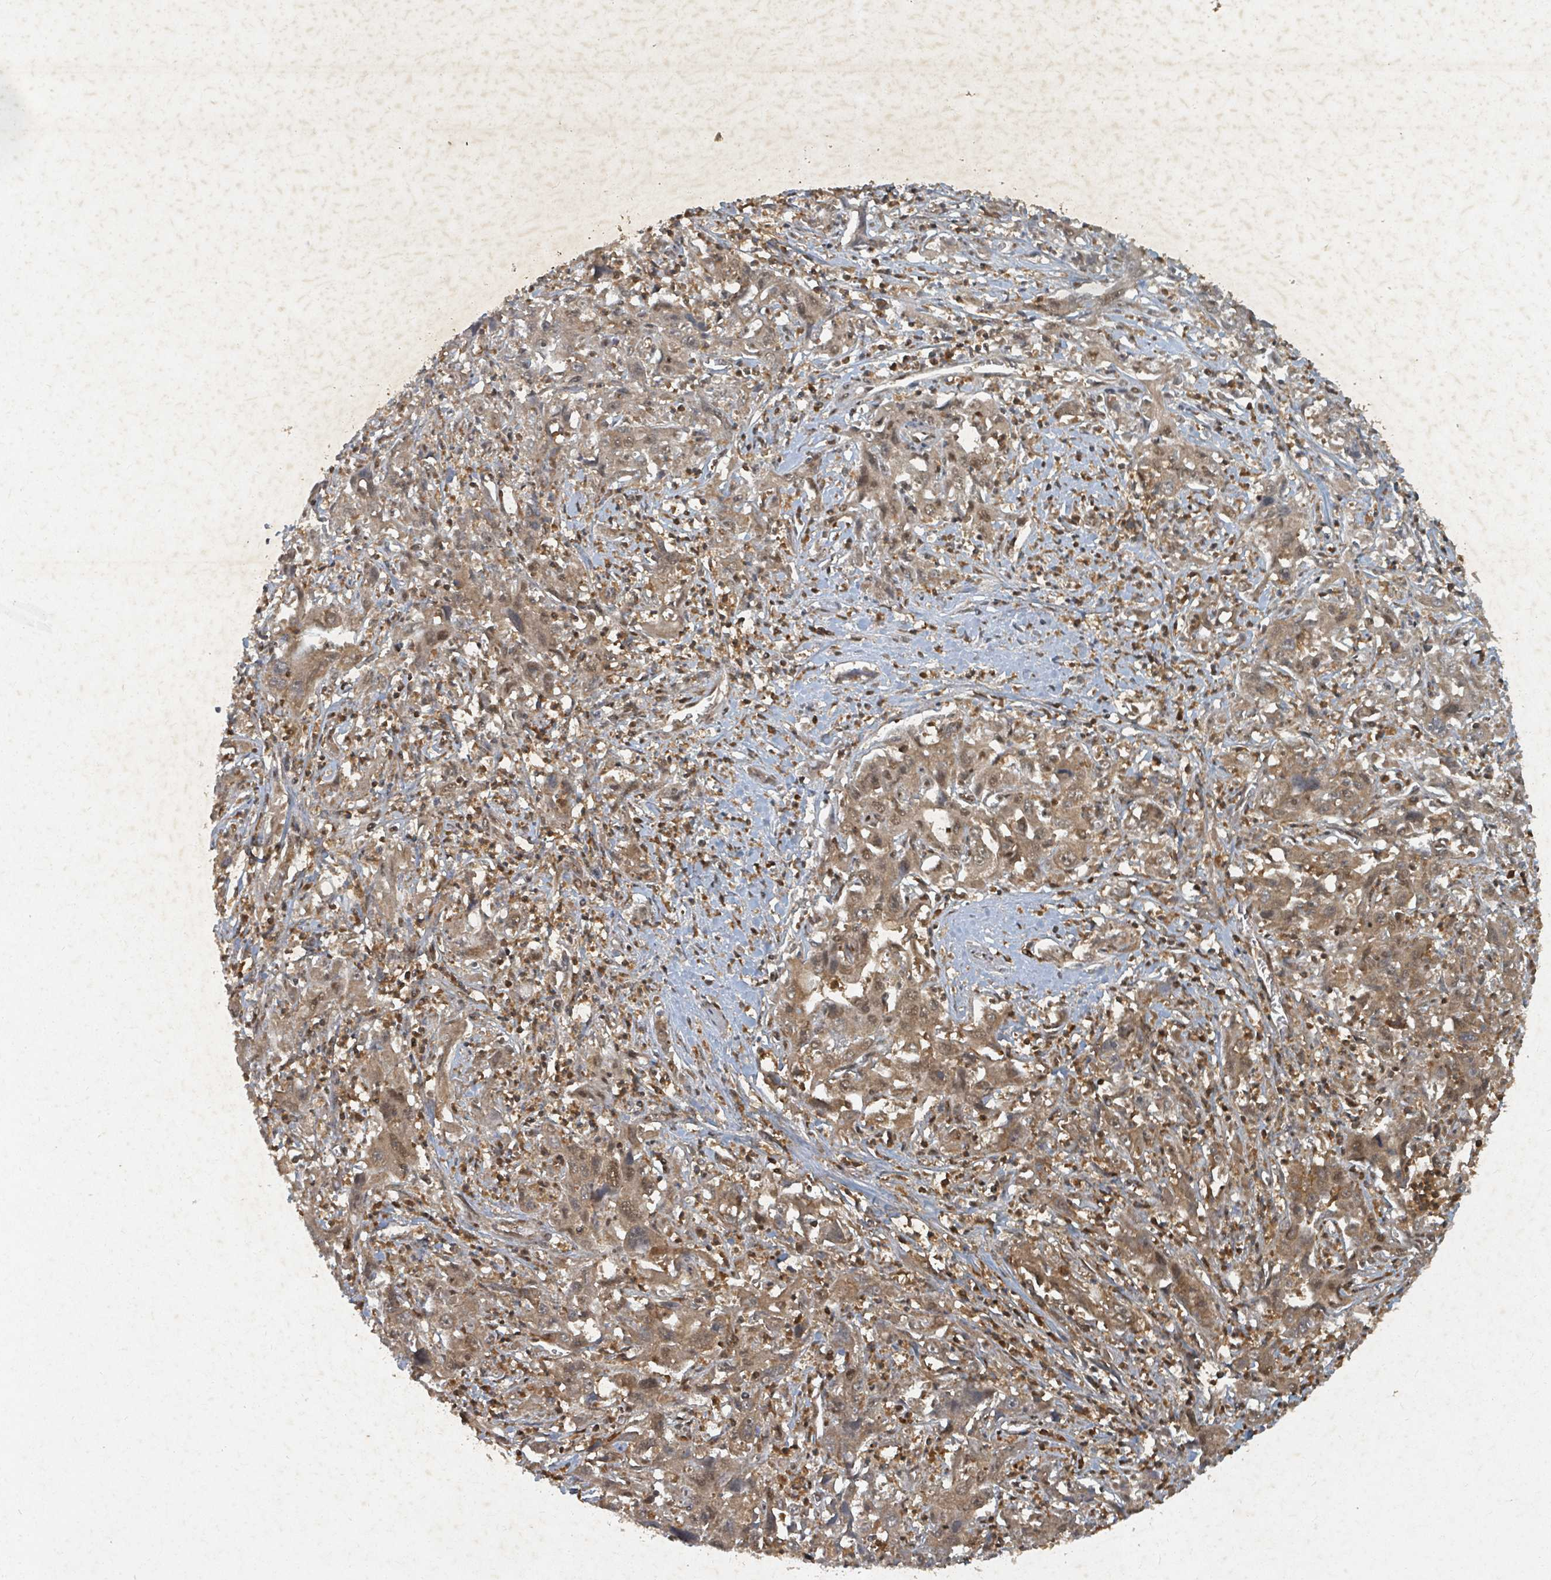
{"staining": {"intensity": "moderate", "quantity": ">75%", "location": "cytoplasmic/membranous,nuclear"}, "tissue": "liver cancer", "cell_type": "Tumor cells", "image_type": "cancer", "snomed": [{"axis": "morphology", "description": "Carcinoma, Hepatocellular, NOS"}, {"axis": "topography", "description": "Liver"}], "caption": "This is a micrograph of immunohistochemistry (IHC) staining of liver hepatocellular carcinoma, which shows moderate staining in the cytoplasmic/membranous and nuclear of tumor cells.", "gene": "KDM4E", "patient": {"sex": "male", "age": 63}}